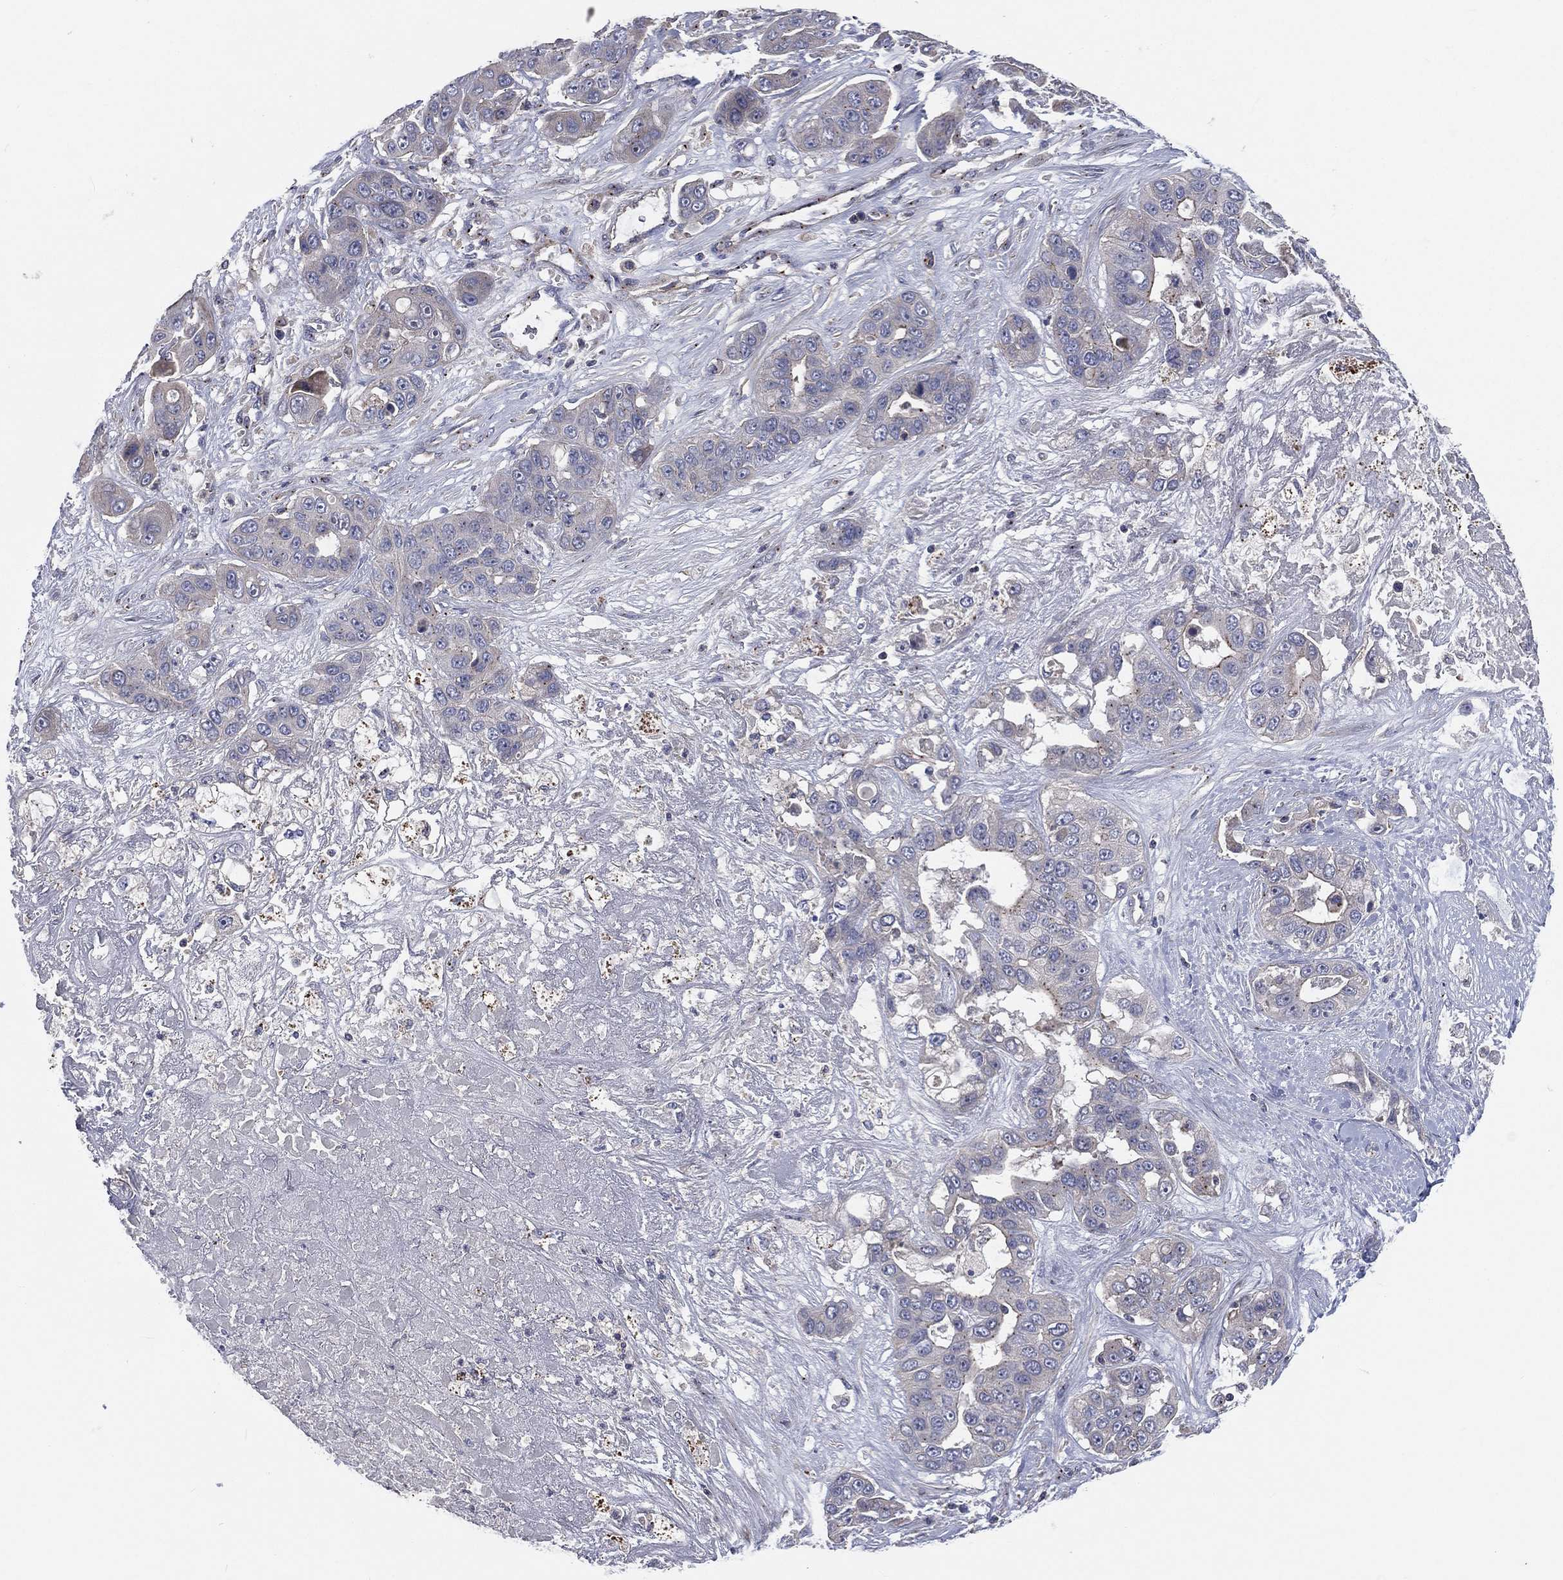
{"staining": {"intensity": "weak", "quantity": "<25%", "location": "cytoplasmic/membranous"}, "tissue": "liver cancer", "cell_type": "Tumor cells", "image_type": "cancer", "snomed": [{"axis": "morphology", "description": "Cholangiocarcinoma"}, {"axis": "topography", "description": "Liver"}], "caption": "IHC micrograph of cholangiocarcinoma (liver) stained for a protein (brown), which shows no expression in tumor cells.", "gene": "CROCC", "patient": {"sex": "female", "age": 52}}